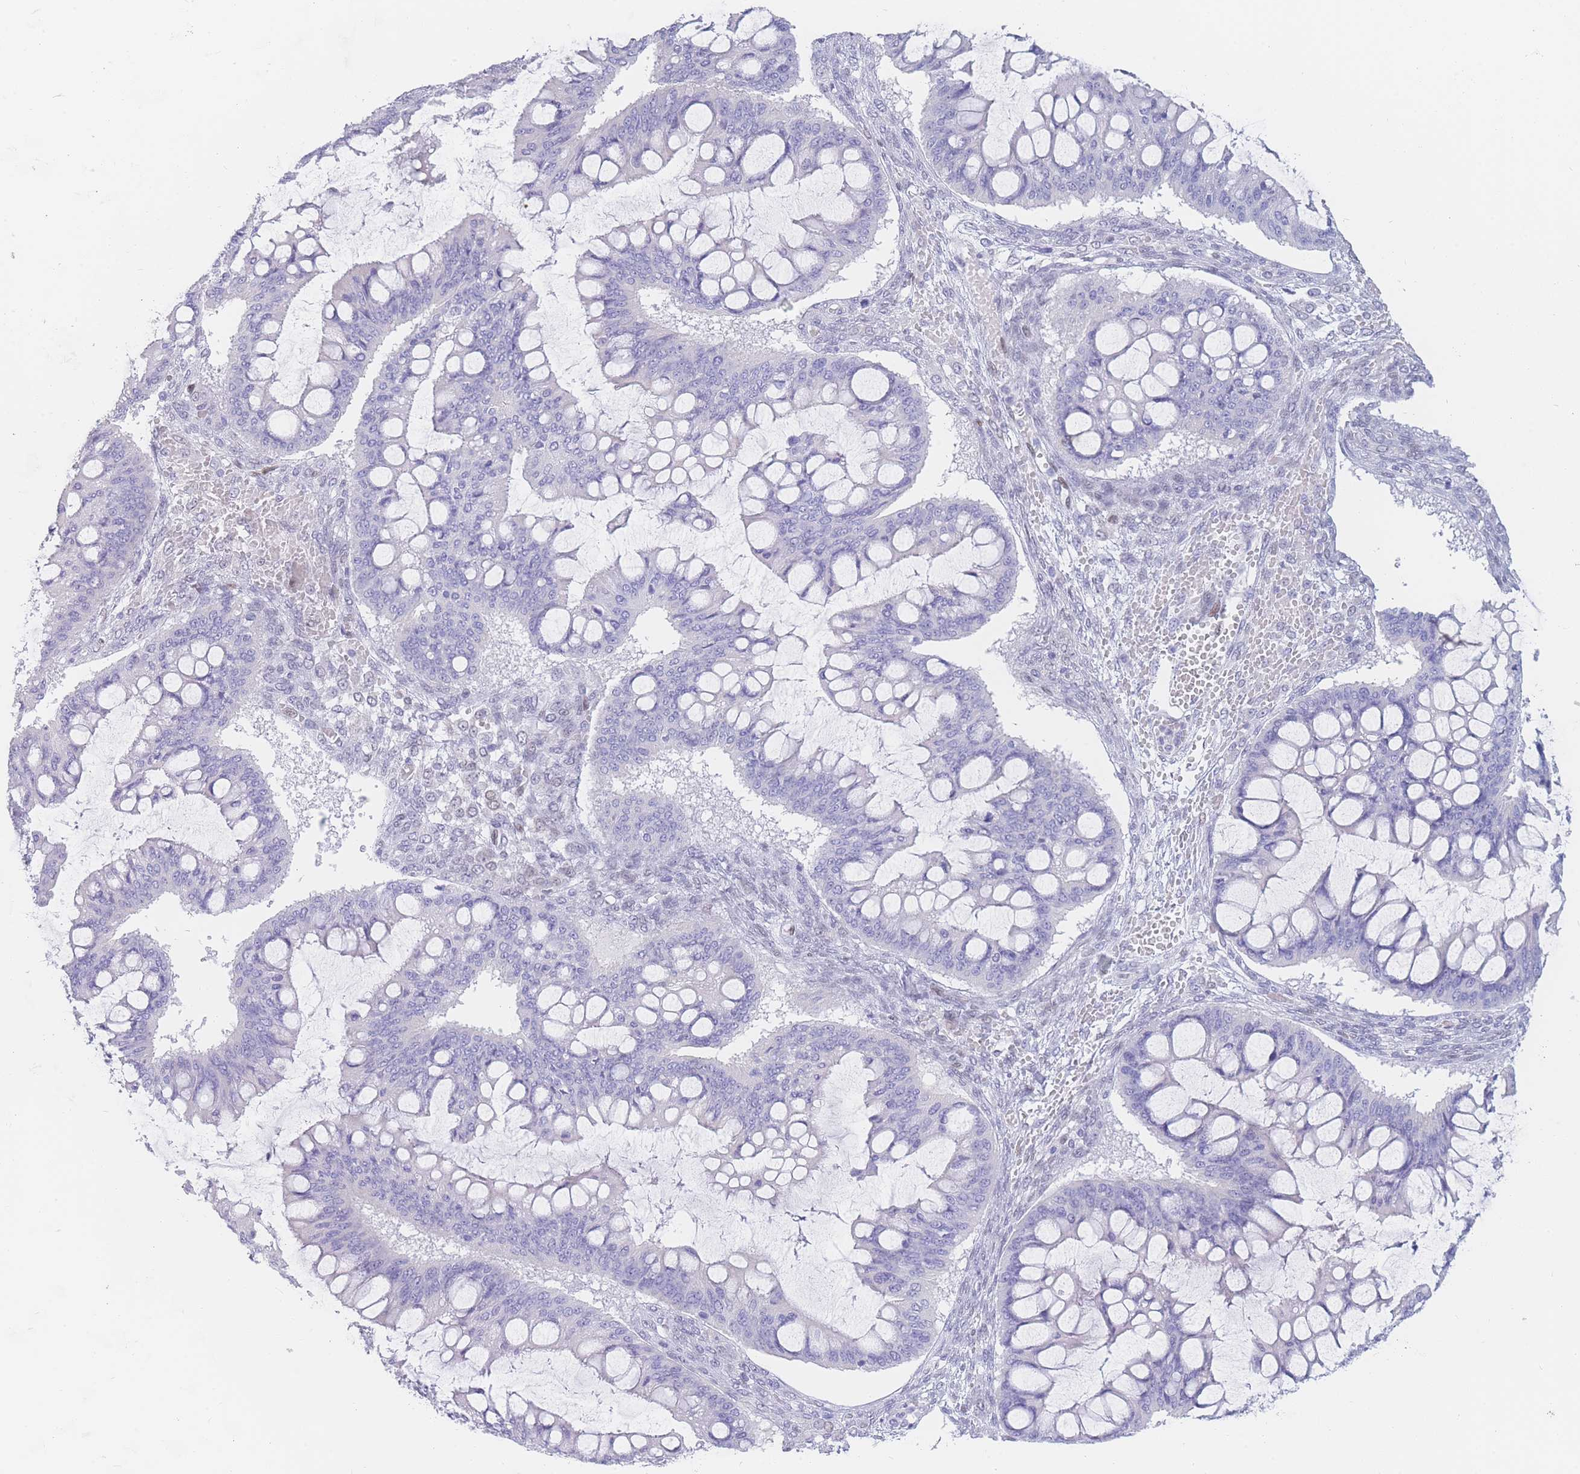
{"staining": {"intensity": "negative", "quantity": "none", "location": "none"}, "tissue": "ovarian cancer", "cell_type": "Tumor cells", "image_type": "cancer", "snomed": [{"axis": "morphology", "description": "Cystadenocarcinoma, mucinous, NOS"}, {"axis": "topography", "description": "Ovary"}], "caption": "The photomicrograph shows no staining of tumor cells in mucinous cystadenocarcinoma (ovarian).", "gene": "PSMB5", "patient": {"sex": "female", "age": 73}}